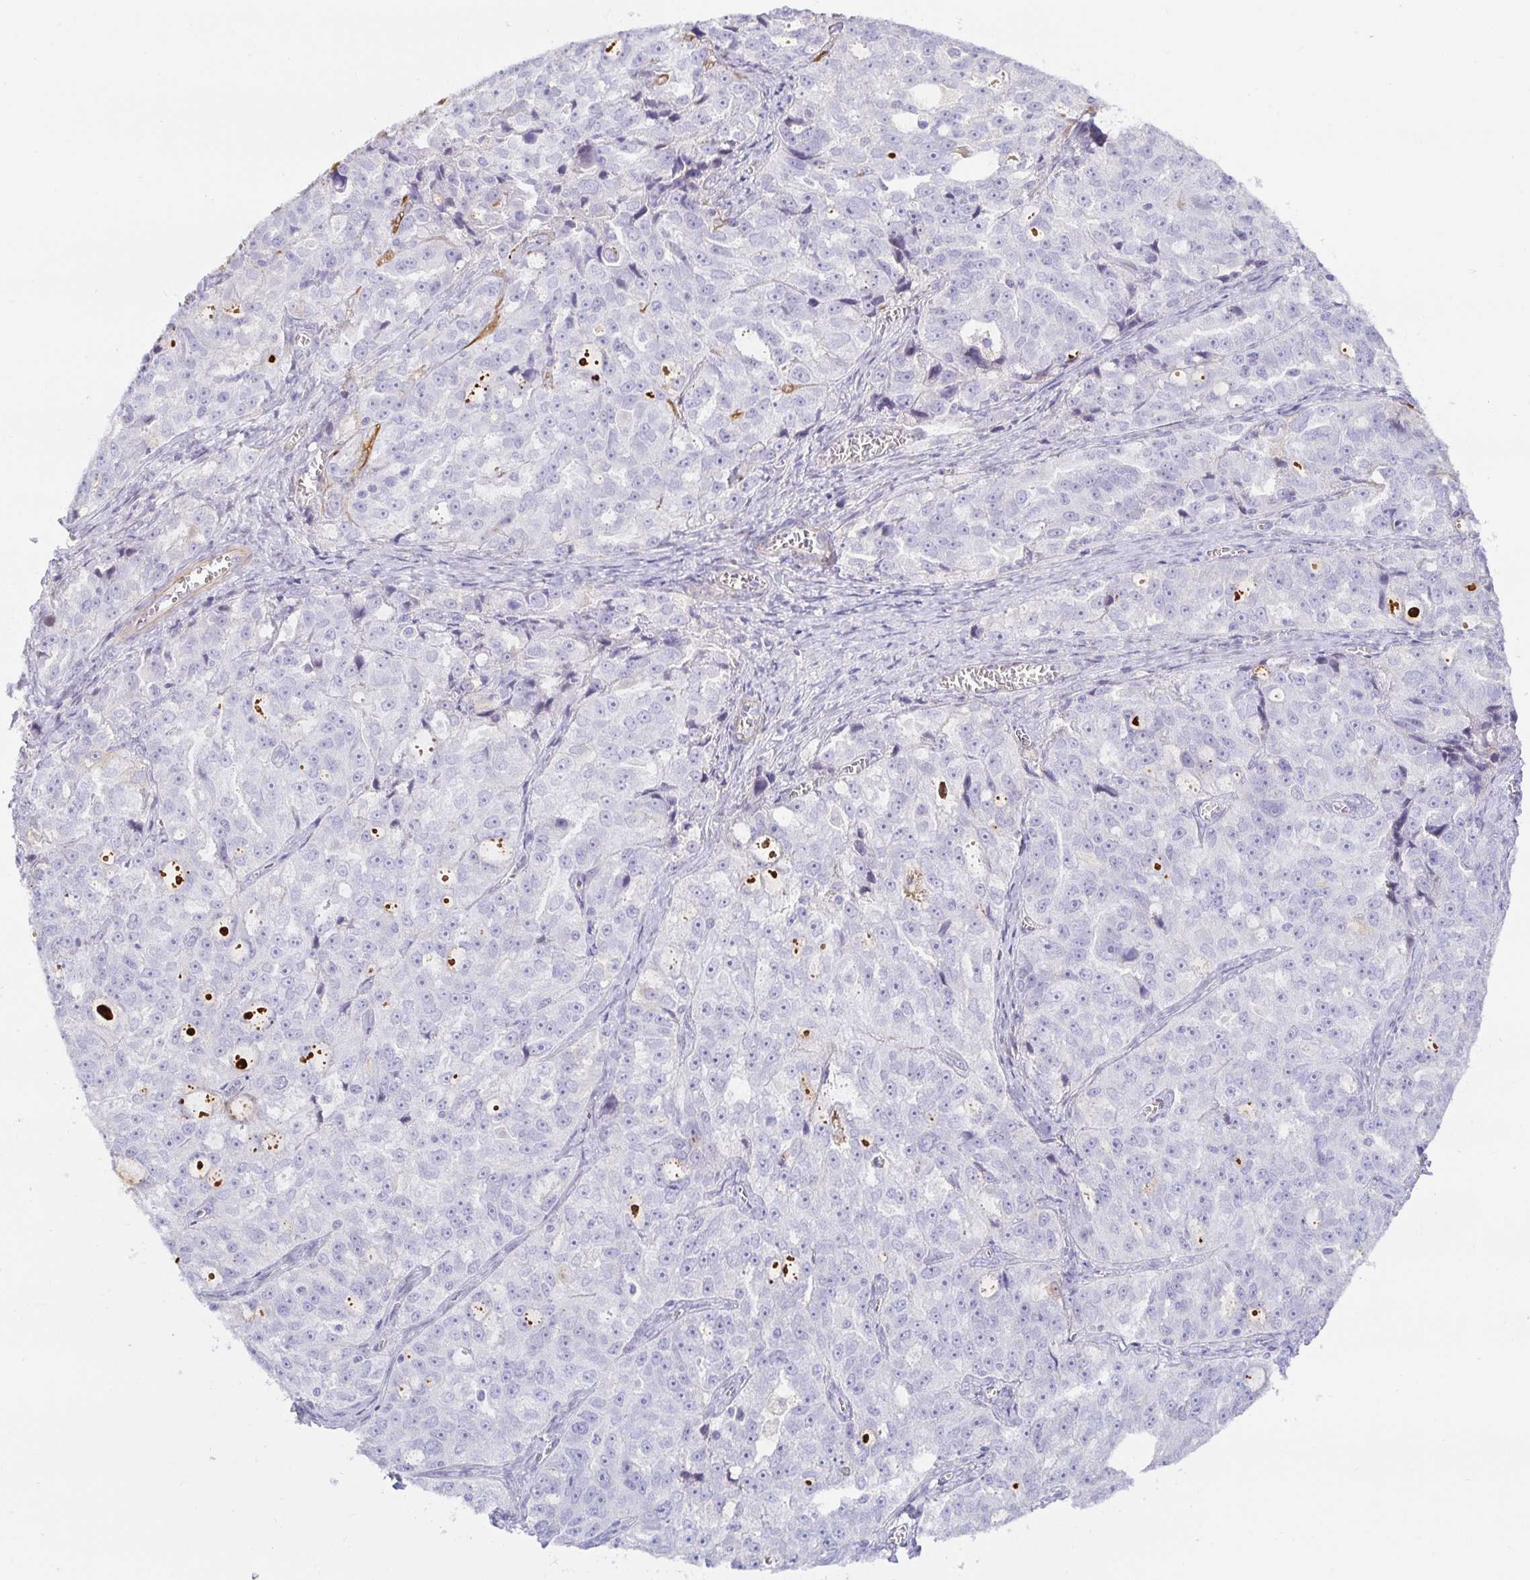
{"staining": {"intensity": "negative", "quantity": "none", "location": "none"}, "tissue": "ovarian cancer", "cell_type": "Tumor cells", "image_type": "cancer", "snomed": [{"axis": "morphology", "description": "Cystadenocarcinoma, serous, NOS"}, {"axis": "topography", "description": "Ovary"}], "caption": "Tumor cells show no significant protein positivity in ovarian serous cystadenocarcinoma.", "gene": "SPAG4", "patient": {"sex": "female", "age": 51}}